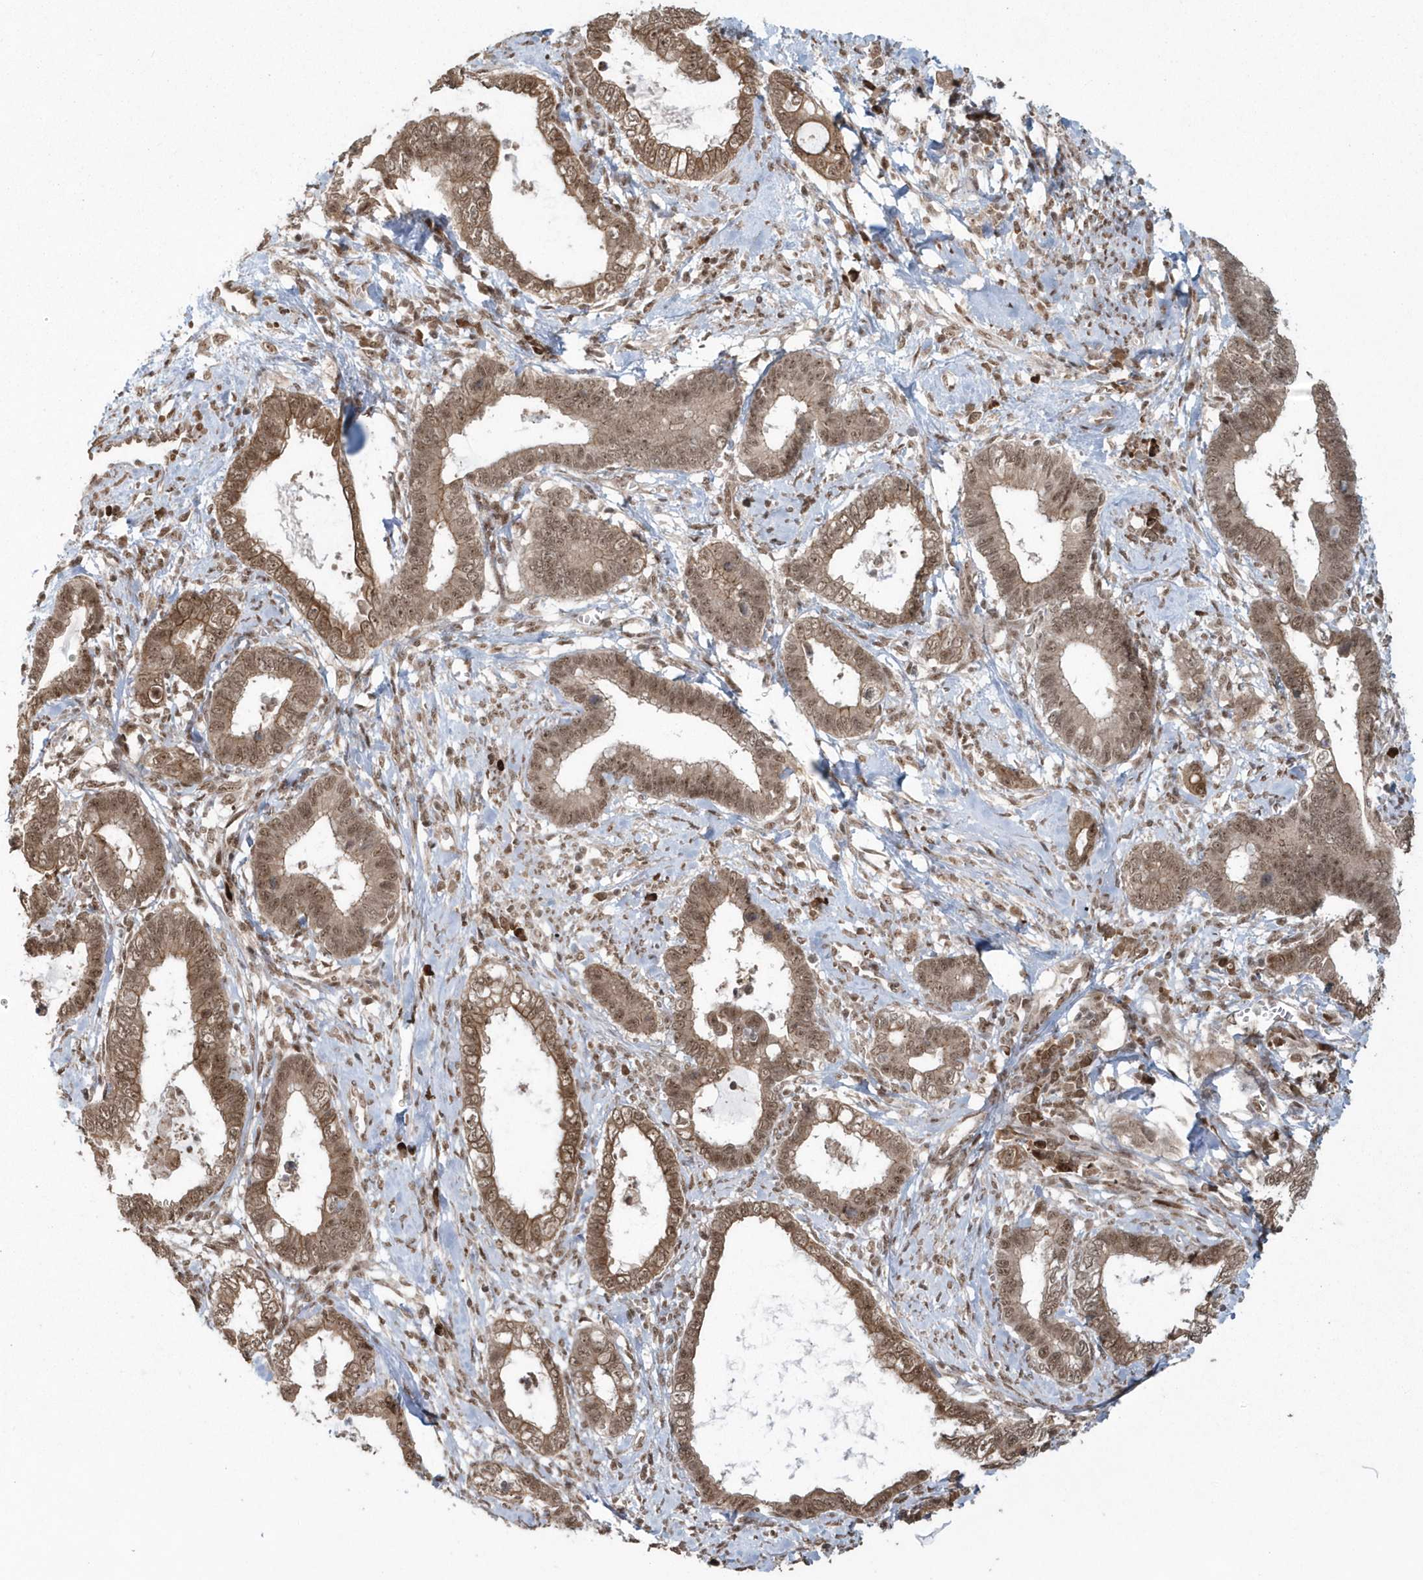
{"staining": {"intensity": "moderate", "quantity": ">75%", "location": "cytoplasmic/membranous,nuclear"}, "tissue": "cervical cancer", "cell_type": "Tumor cells", "image_type": "cancer", "snomed": [{"axis": "morphology", "description": "Adenocarcinoma, NOS"}, {"axis": "topography", "description": "Cervix"}], "caption": "This micrograph displays IHC staining of cervical cancer, with medium moderate cytoplasmic/membranous and nuclear positivity in about >75% of tumor cells.", "gene": "EPB41L4A", "patient": {"sex": "female", "age": 44}}